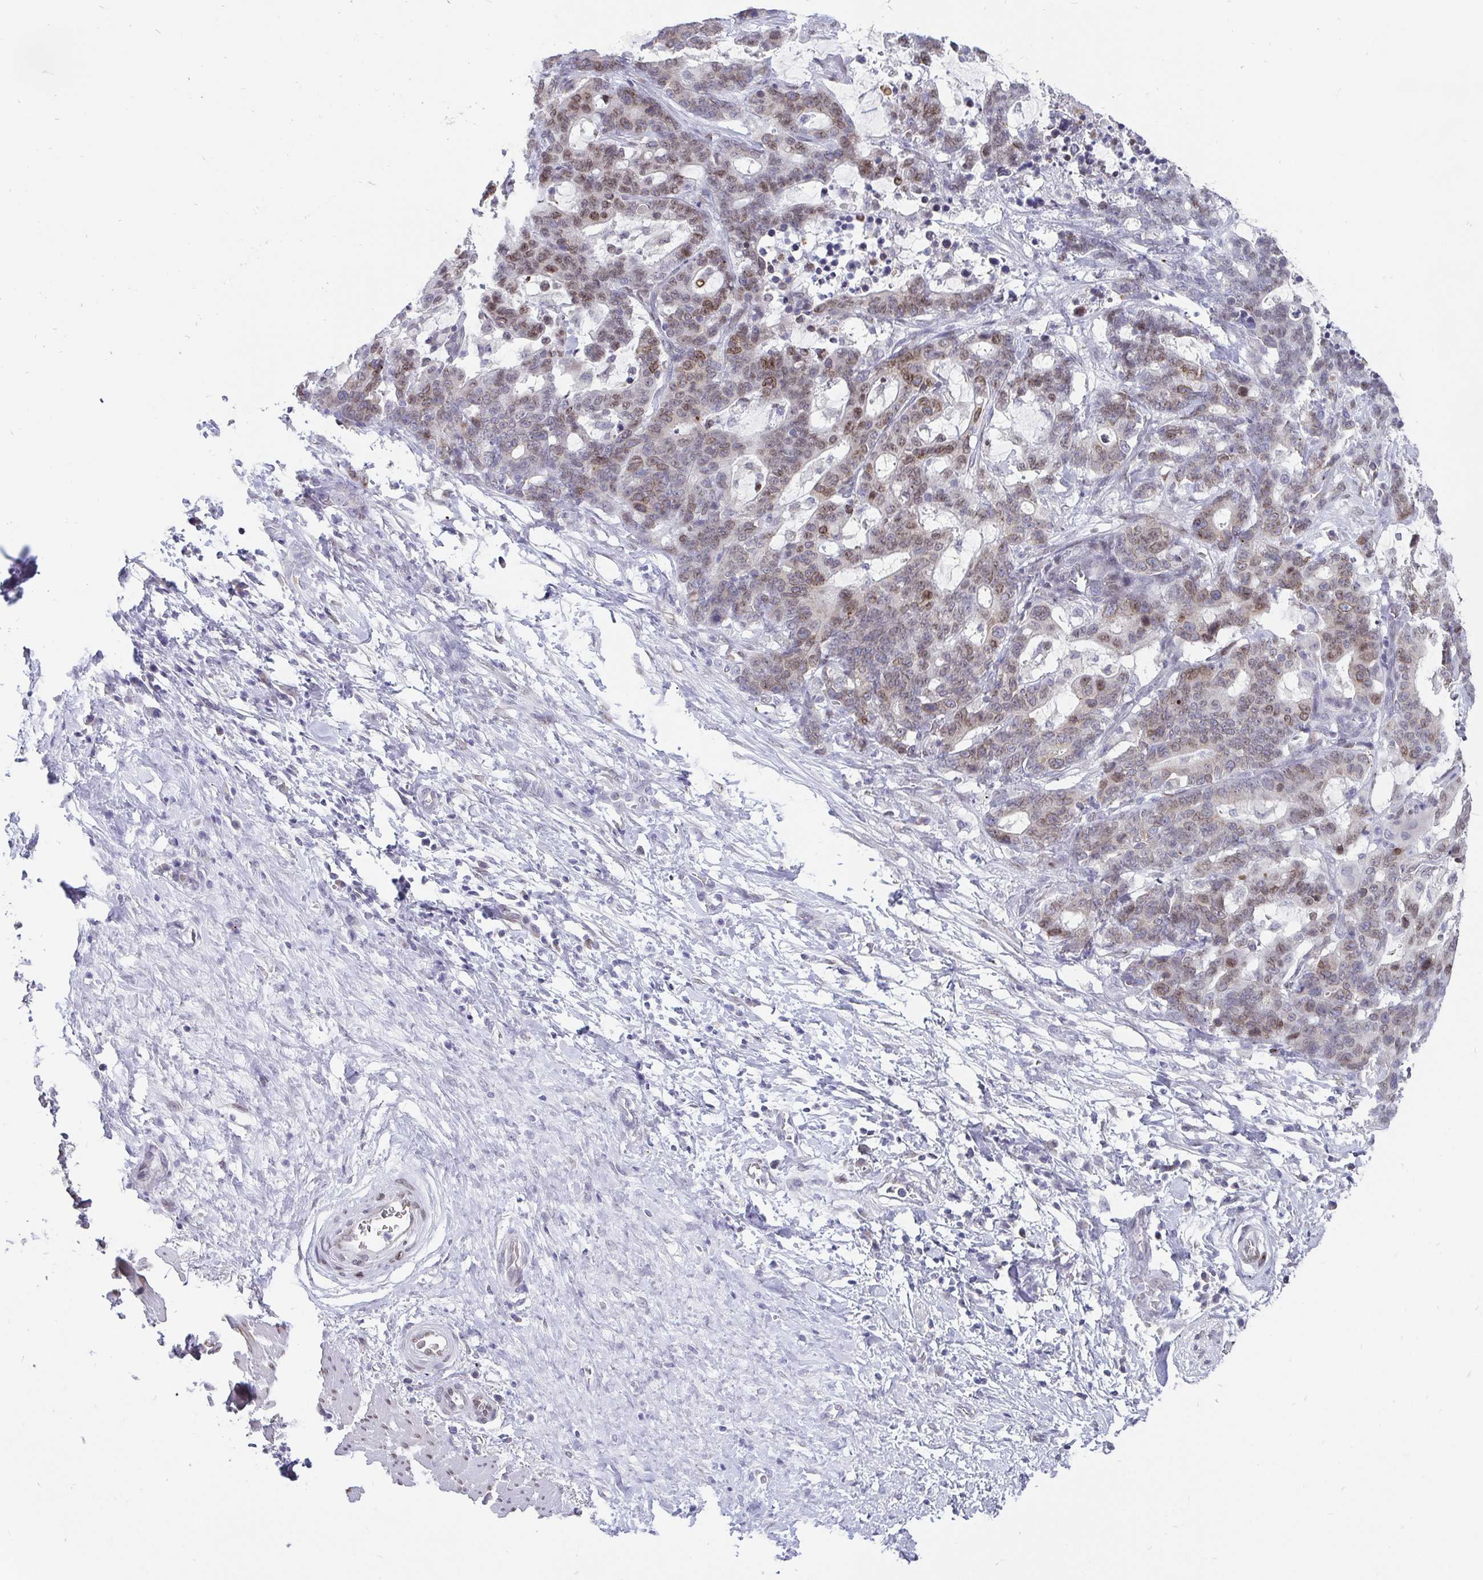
{"staining": {"intensity": "weak", "quantity": "25%-75%", "location": "nuclear"}, "tissue": "stomach cancer", "cell_type": "Tumor cells", "image_type": "cancer", "snomed": [{"axis": "morphology", "description": "Normal tissue, NOS"}, {"axis": "morphology", "description": "Adenocarcinoma, NOS"}, {"axis": "topography", "description": "Stomach"}], "caption": "Immunohistochemical staining of human stomach cancer exhibits weak nuclear protein positivity in approximately 25%-75% of tumor cells.", "gene": "EMD", "patient": {"sex": "female", "age": 64}}